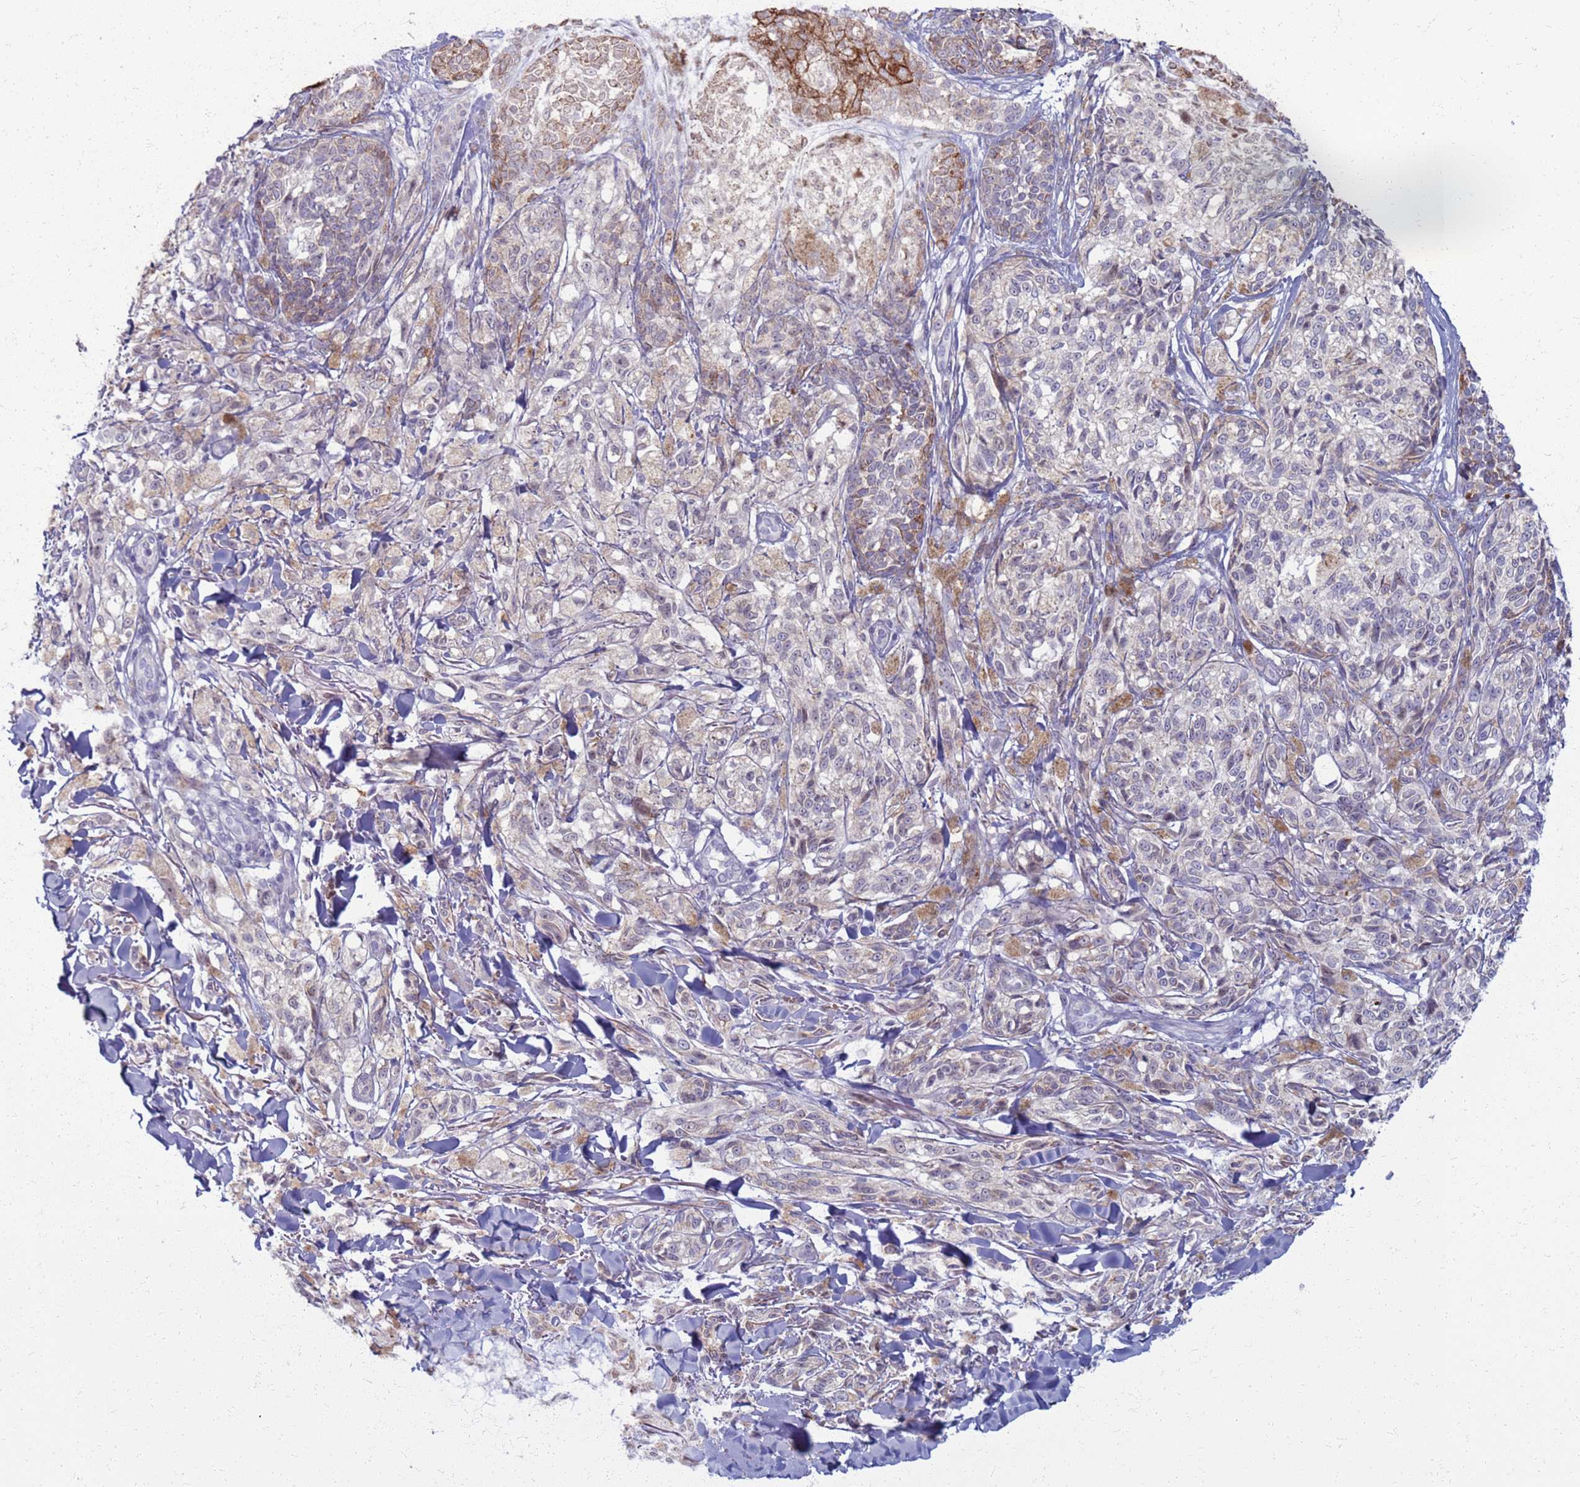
{"staining": {"intensity": "negative", "quantity": "none", "location": "none"}, "tissue": "melanoma", "cell_type": "Tumor cells", "image_type": "cancer", "snomed": [{"axis": "morphology", "description": "Malignant melanoma, NOS"}, {"axis": "topography", "description": "Skin of upper extremity"}], "caption": "The micrograph demonstrates no significant expression in tumor cells of malignant melanoma.", "gene": "CLCA2", "patient": {"sex": "male", "age": 40}}